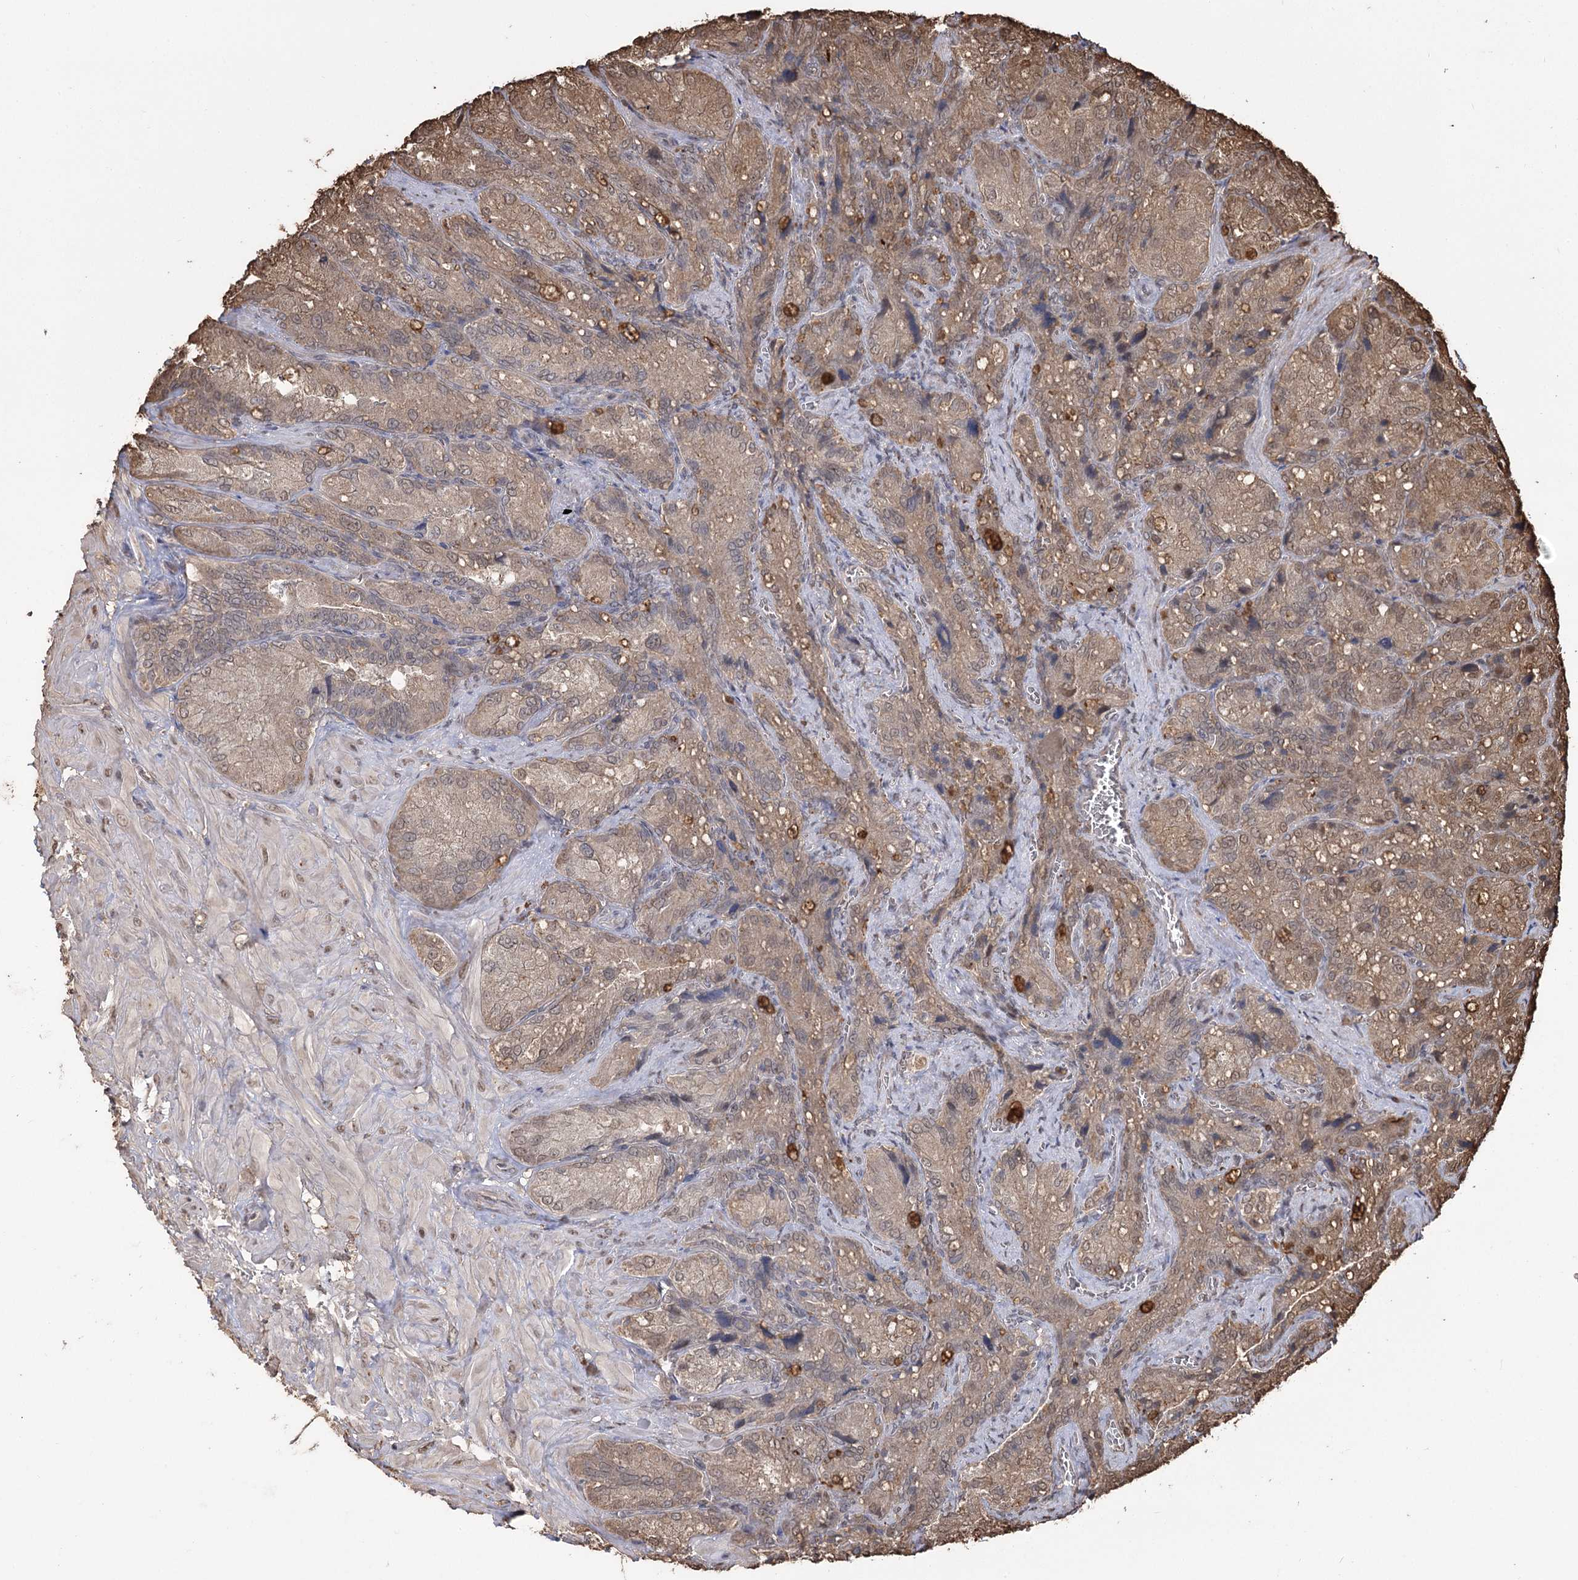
{"staining": {"intensity": "moderate", "quantity": "25%-75%", "location": "cytoplasmic/membranous"}, "tissue": "seminal vesicle", "cell_type": "Glandular cells", "image_type": "normal", "snomed": [{"axis": "morphology", "description": "Normal tissue, NOS"}, {"axis": "topography", "description": "Seminal veicle"}], "caption": "Immunohistochemical staining of unremarkable human seminal vesicle demonstrates moderate cytoplasmic/membranous protein positivity in approximately 25%-75% of glandular cells. (IHC, brightfield microscopy, high magnification).", "gene": "PLCH1", "patient": {"sex": "male", "age": 62}}